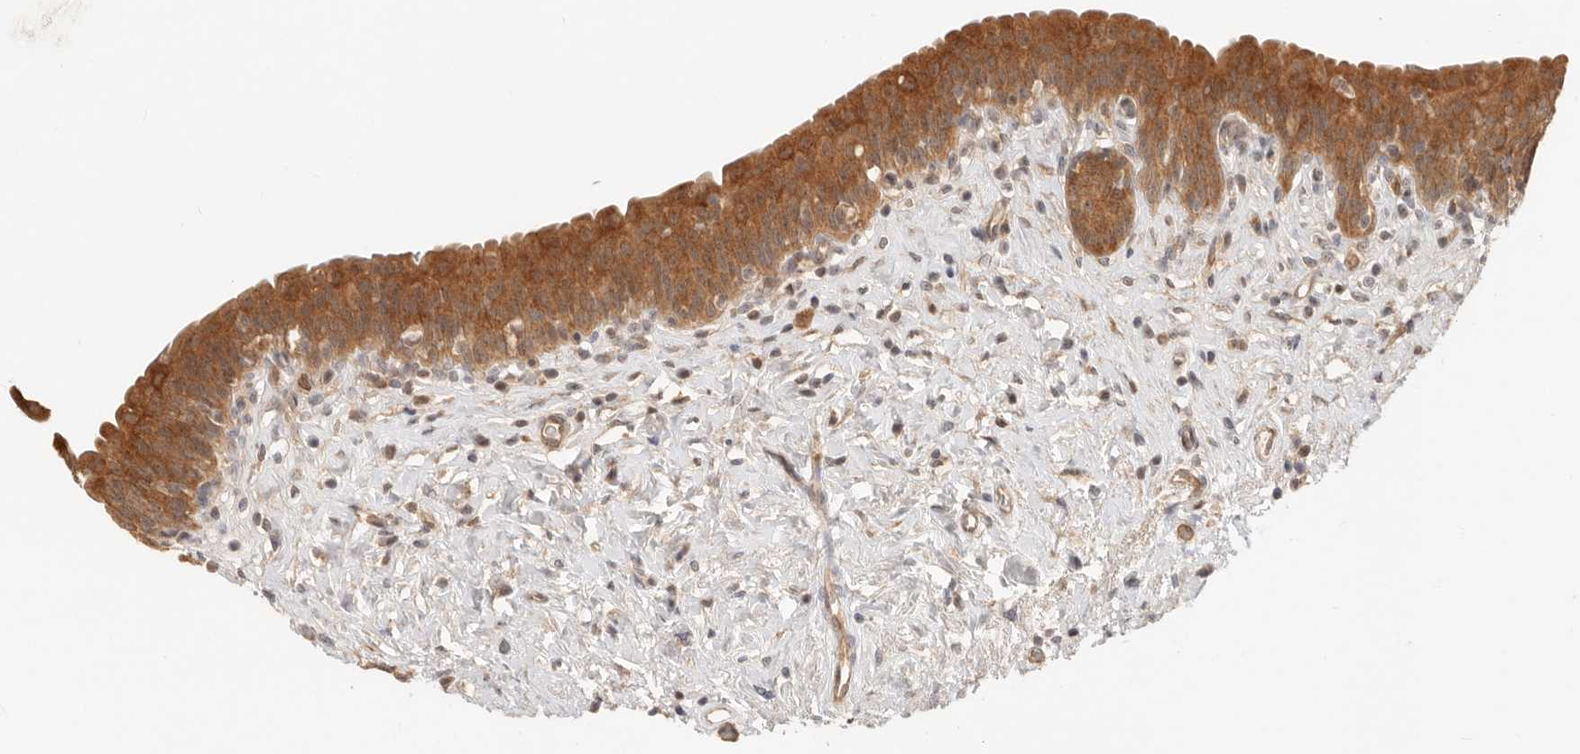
{"staining": {"intensity": "strong", "quantity": ">75%", "location": "cytoplasmic/membranous,nuclear"}, "tissue": "urinary bladder", "cell_type": "Urothelial cells", "image_type": "normal", "snomed": [{"axis": "morphology", "description": "Normal tissue, NOS"}, {"axis": "topography", "description": "Urinary bladder"}], "caption": "Immunohistochemistry (IHC) micrograph of unremarkable human urinary bladder stained for a protein (brown), which exhibits high levels of strong cytoplasmic/membranous,nuclear staining in approximately >75% of urothelial cells.", "gene": "HEXD", "patient": {"sex": "male", "age": 83}}